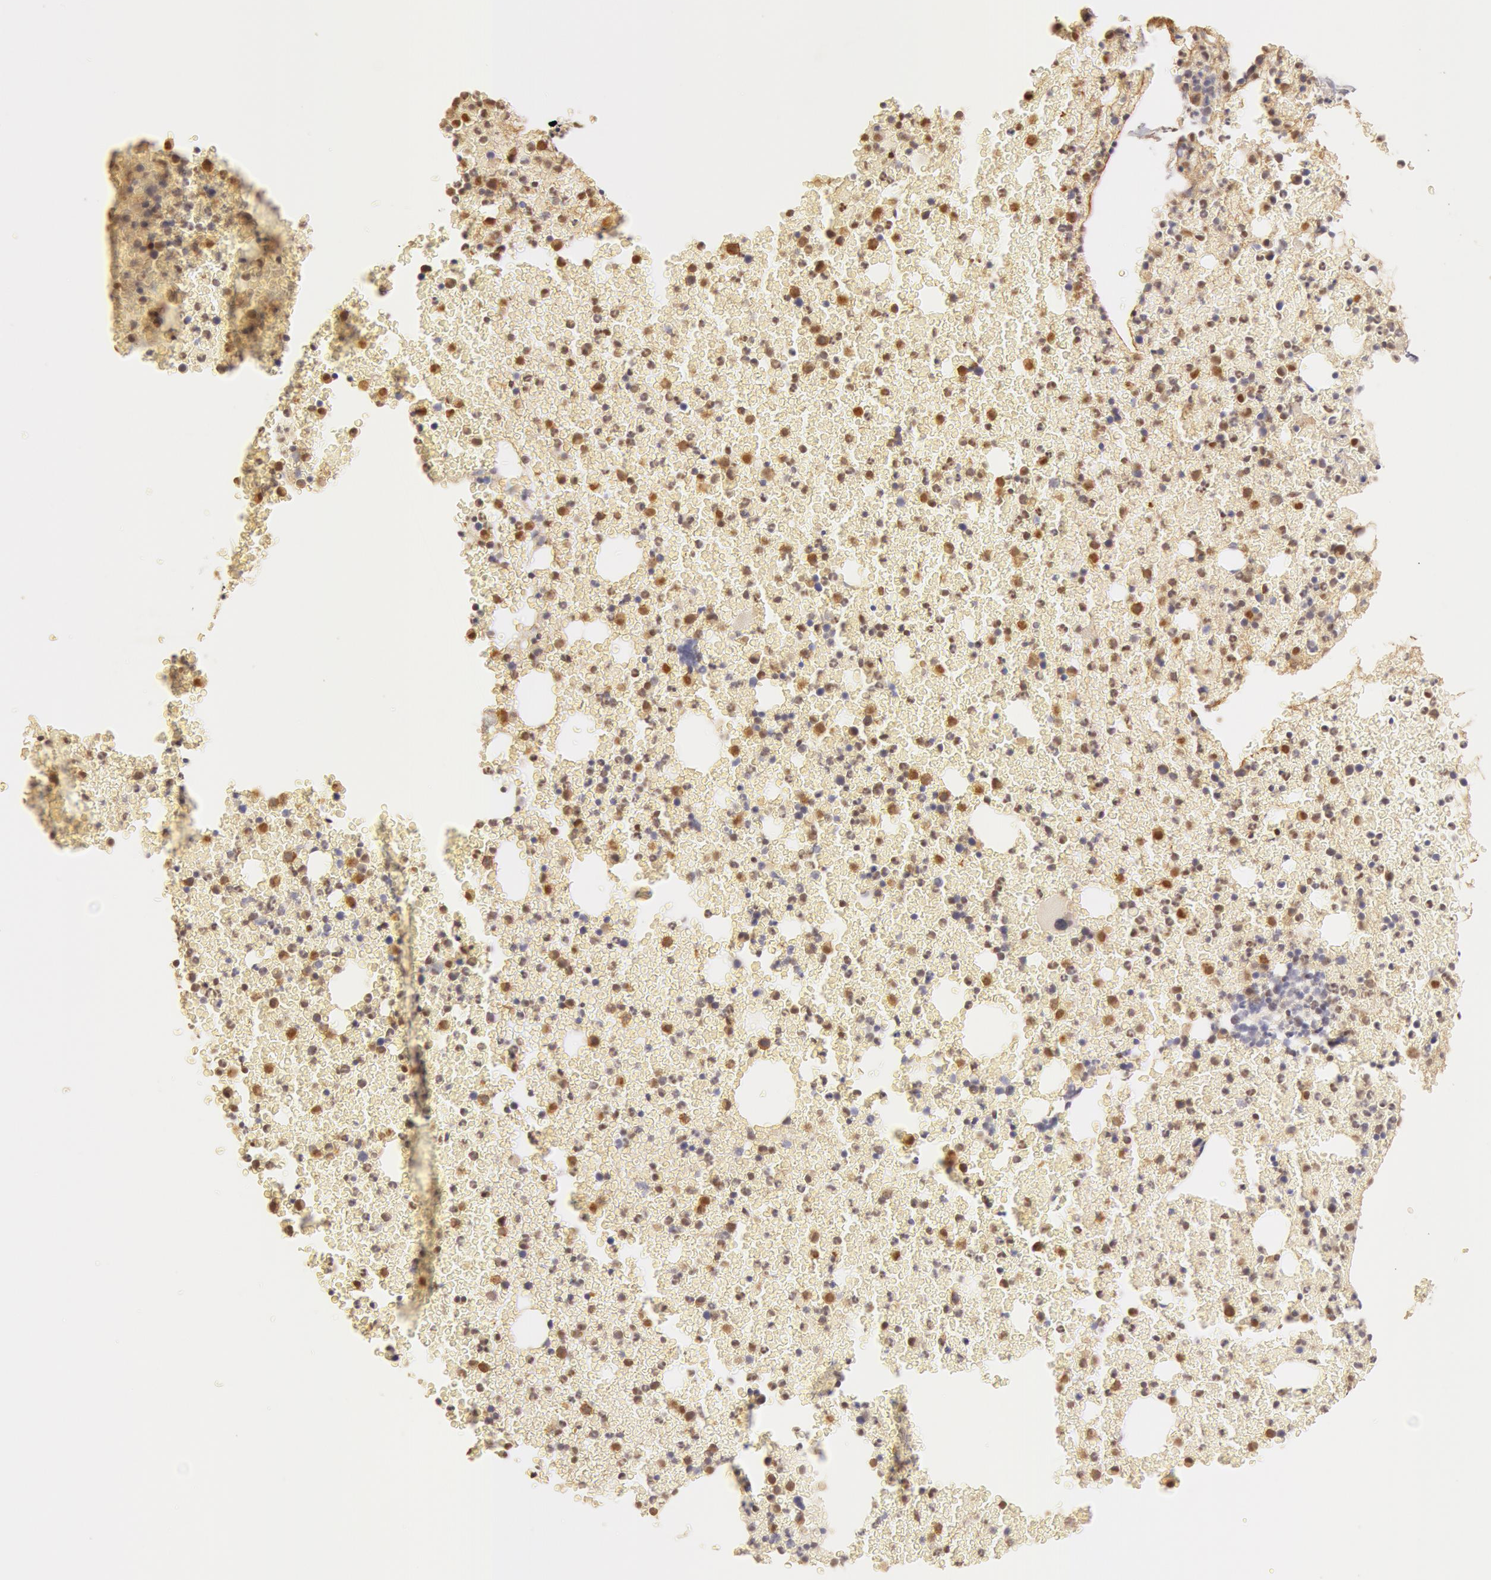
{"staining": {"intensity": "moderate", "quantity": "25%-75%", "location": "nuclear"}, "tissue": "bone marrow", "cell_type": "Hematopoietic cells", "image_type": "normal", "snomed": [{"axis": "morphology", "description": "Normal tissue, NOS"}, {"axis": "topography", "description": "Bone marrow"}], "caption": "DAB (3,3'-diaminobenzidine) immunohistochemical staining of normal bone marrow exhibits moderate nuclear protein staining in approximately 25%-75% of hematopoietic cells.", "gene": "SNRNP70", "patient": {"sex": "female", "age": 41}}